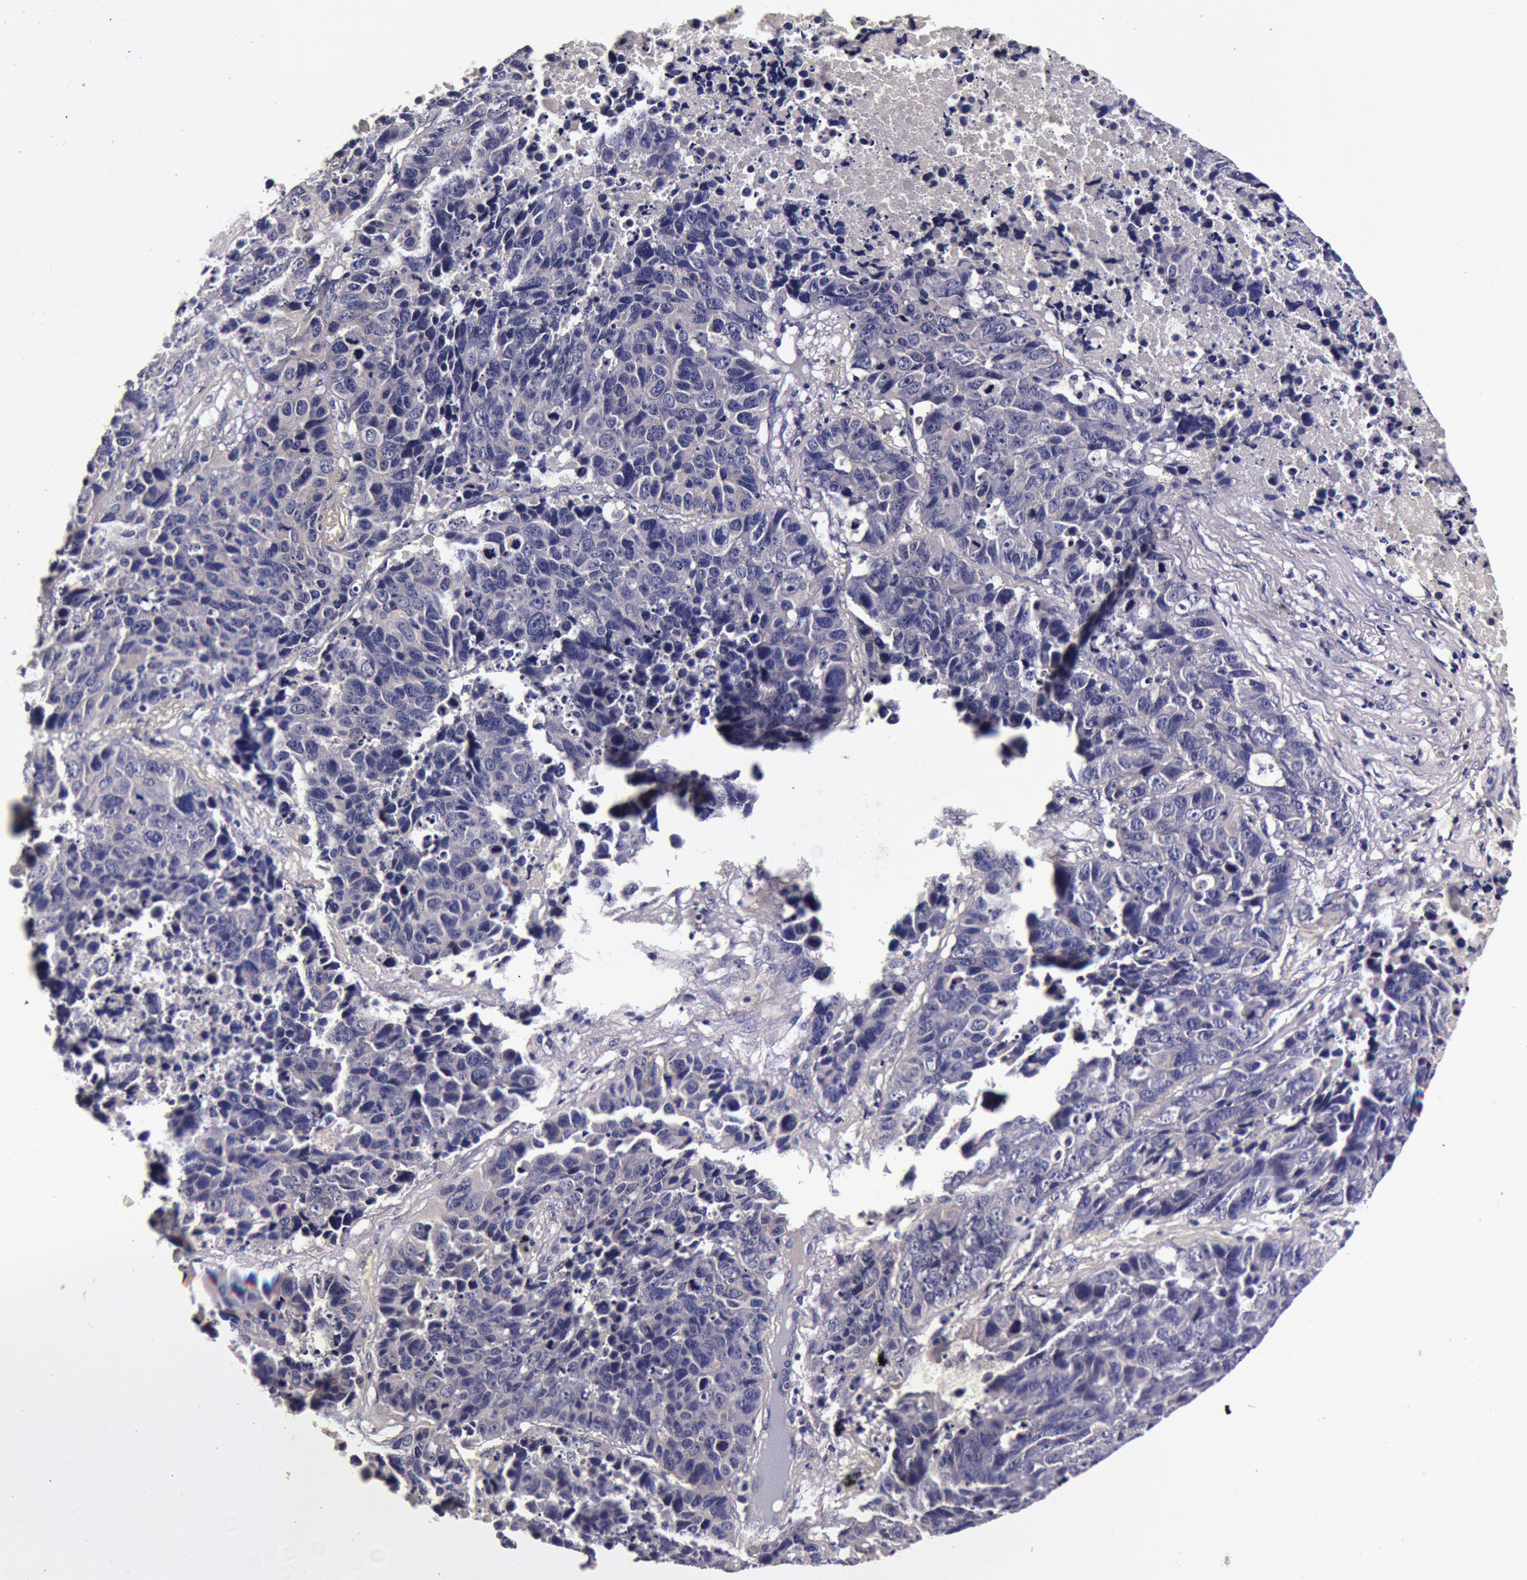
{"staining": {"intensity": "negative", "quantity": "none", "location": "none"}, "tissue": "lung cancer", "cell_type": "Tumor cells", "image_type": "cancer", "snomed": [{"axis": "morphology", "description": "Carcinoid, malignant, NOS"}, {"axis": "topography", "description": "Lung"}], "caption": "Immunohistochemical staining of malignant carcinoid (lung) exhibits no significant positivity in tumor cells.", "gene": "CCDC22", "patient": {"sex": "male", "age": 60}}